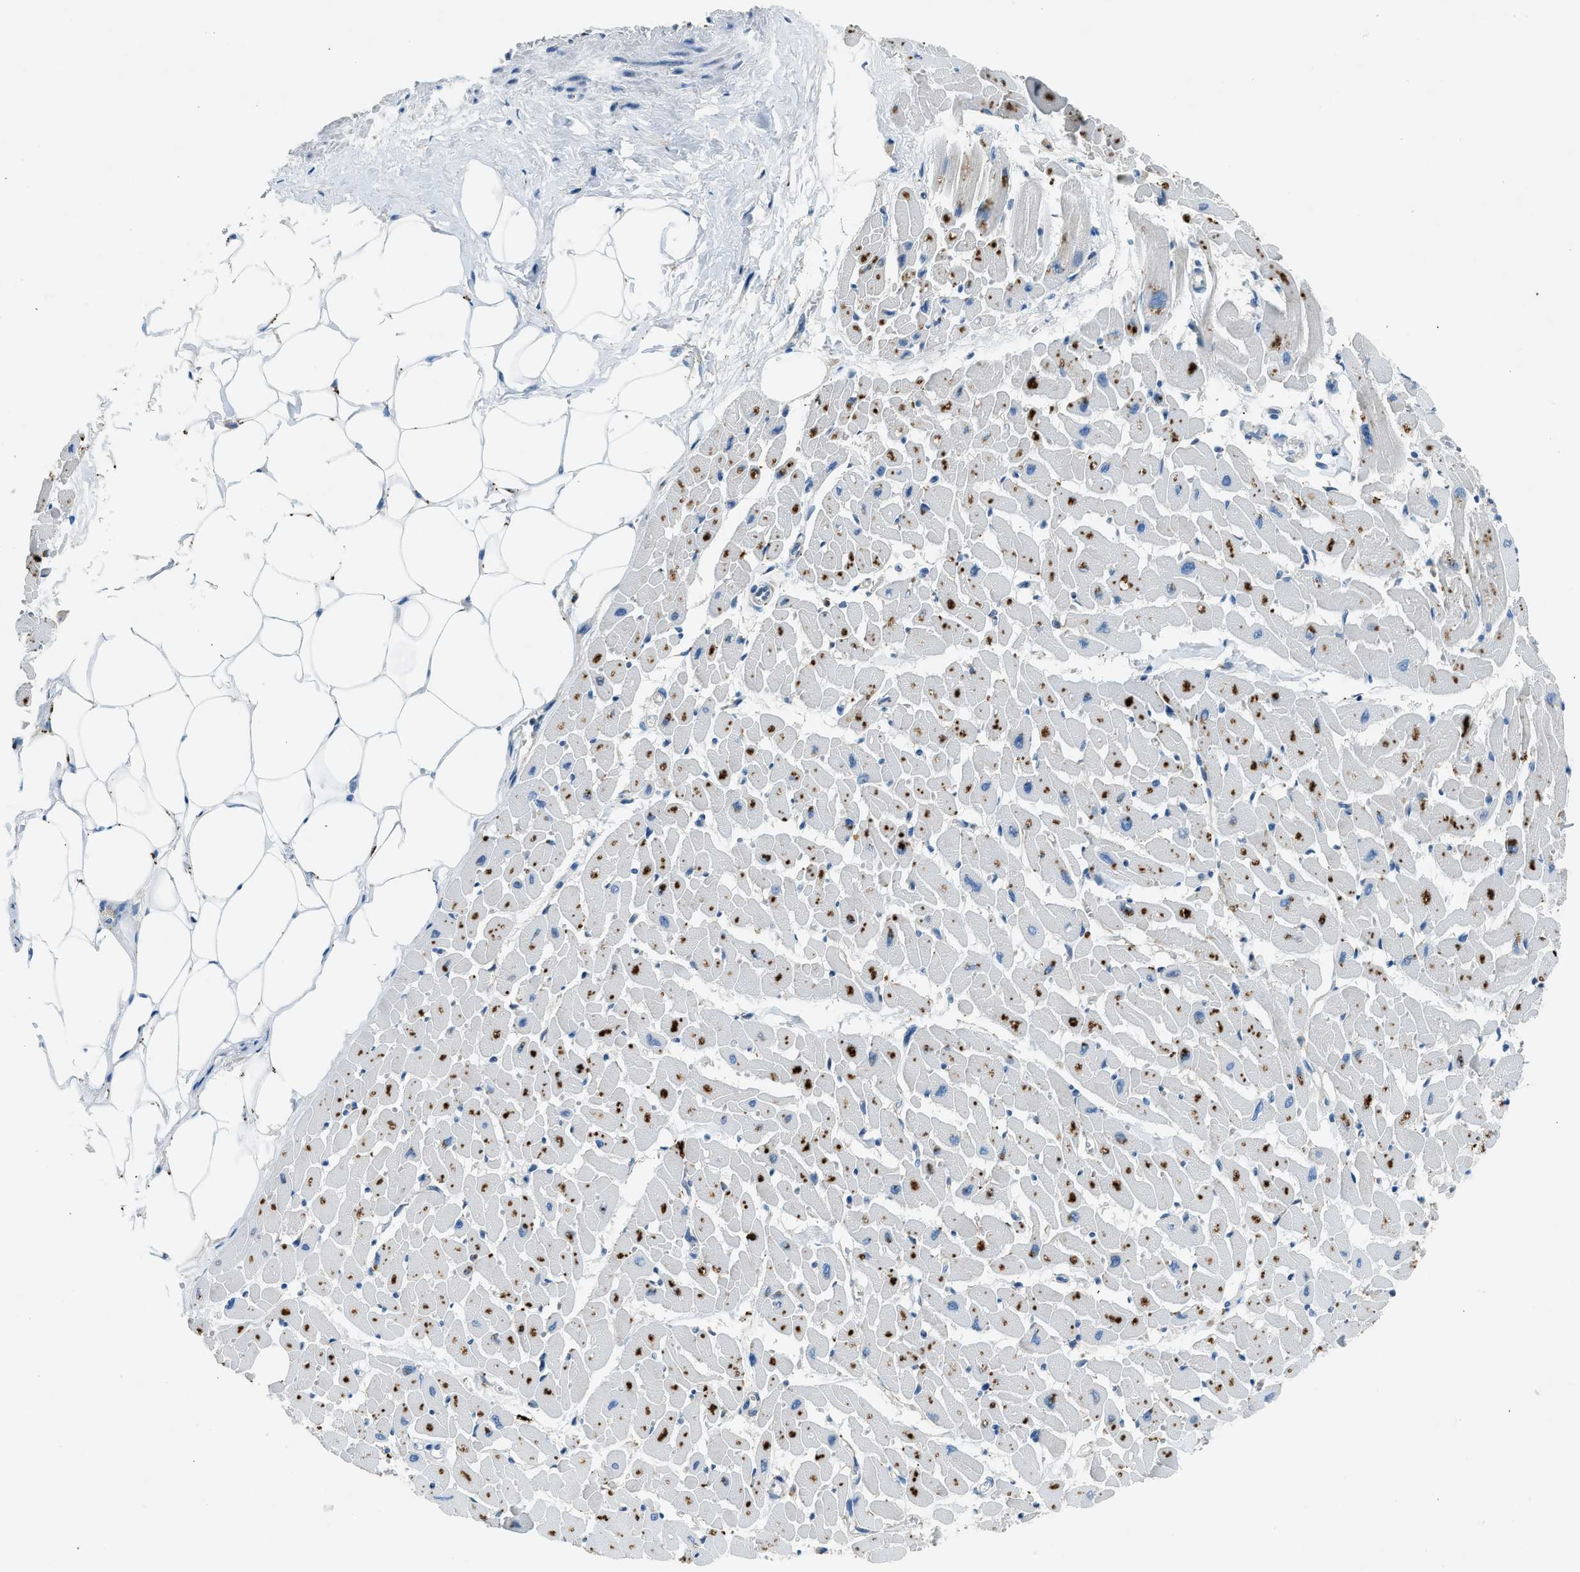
{"staining": {"intensity": "strong", "quantity": "25%-75%", "location": "cytoplasmic/membranous"}, "tissue": "heart muscle", "cell_type": "Cardiomyocytes", "image_type": "normal", "snomed": [{"axis": "morphology", "description": "Normal tissue, NOS"}, {"axis": "topography", "description": "Heart"}], "caption": "The micrograph exhibits immunohistochemical staining of unremarkable heart muscle. There is strong cytoplasmic/membranous expression is identified in about 25%-75% of cardiomyocytes.", "gene": "BMP1", "patient": {"sex": "female", "age": 19}}